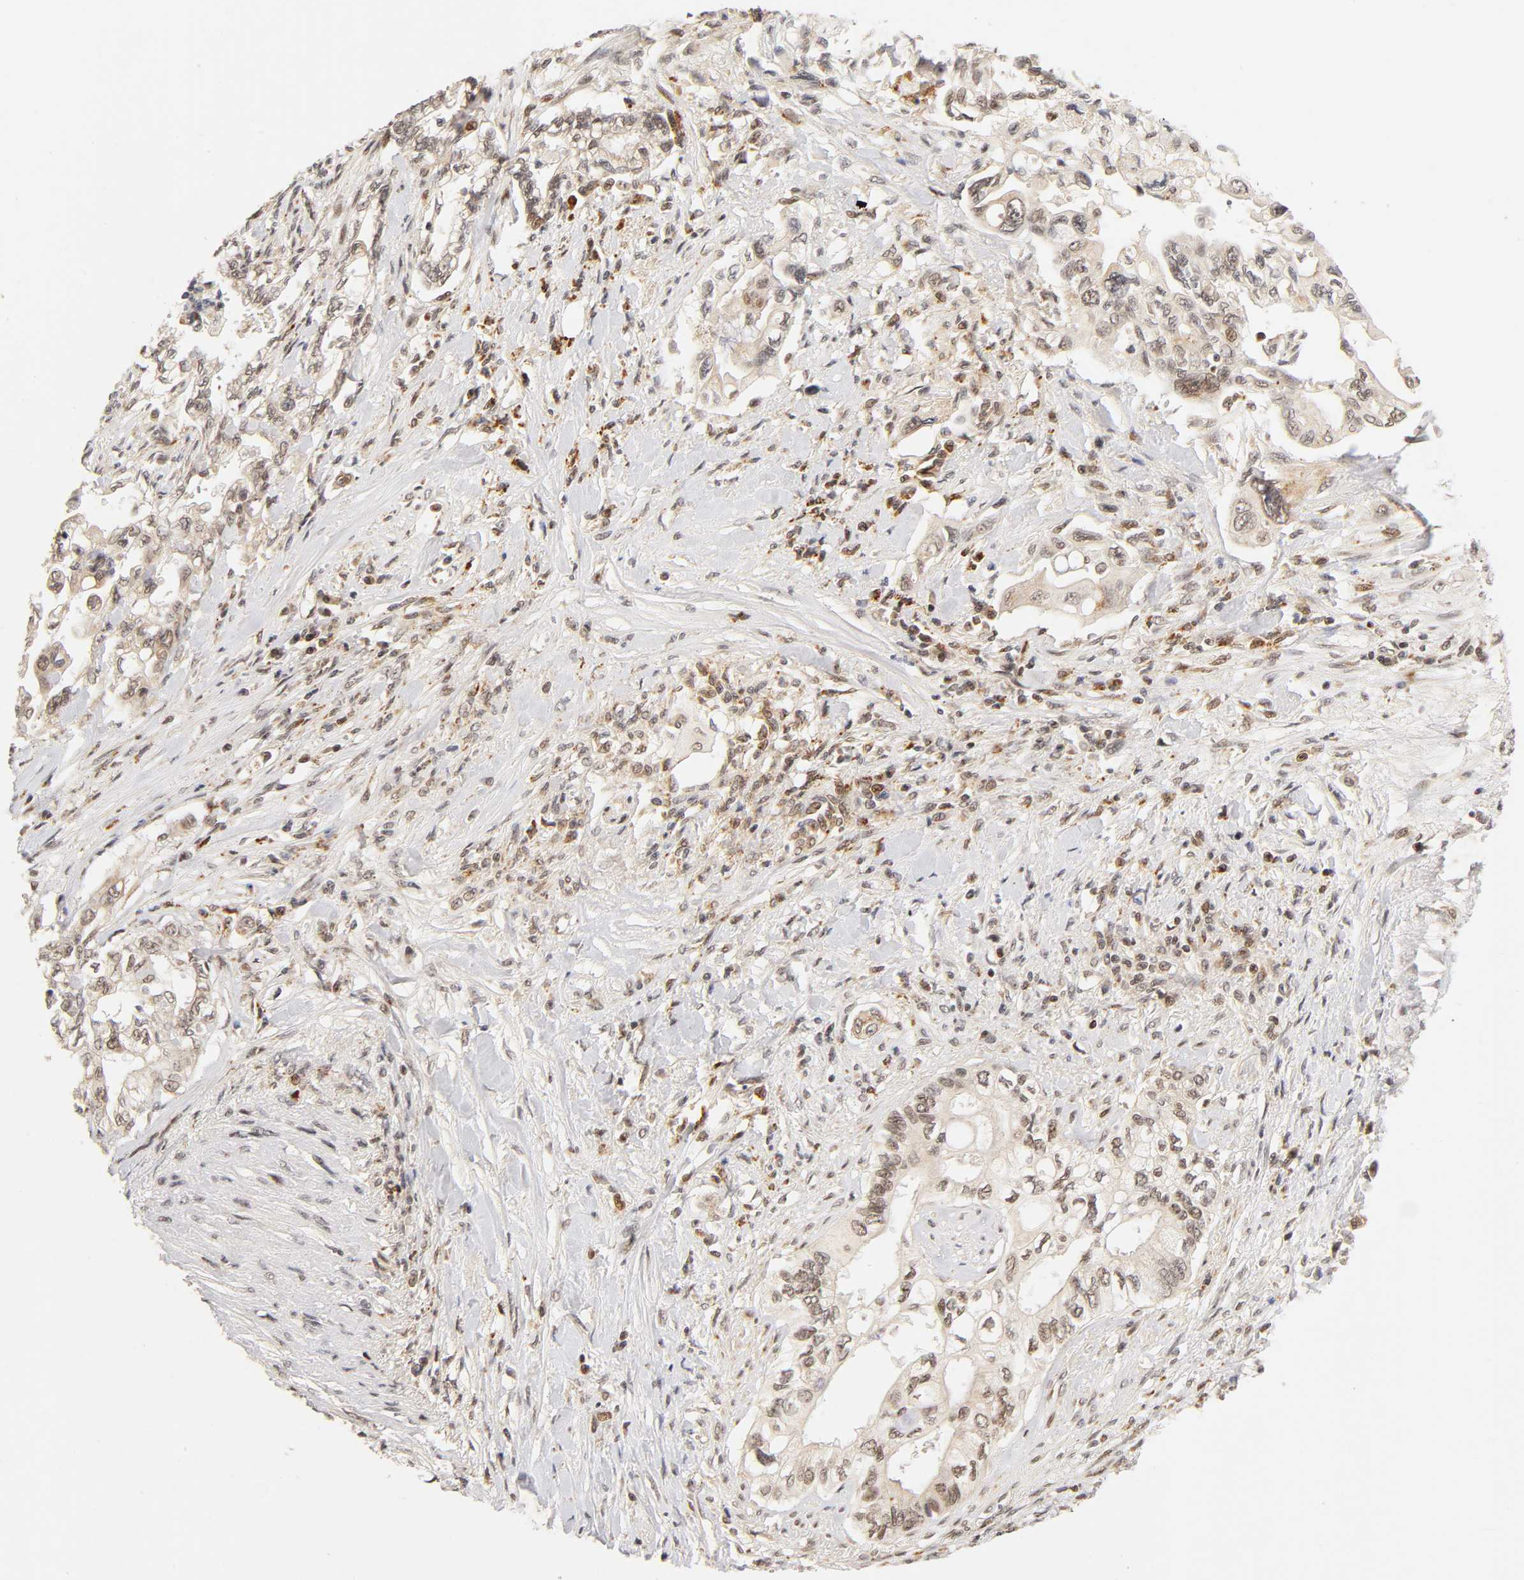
{"staining": {"intensity": "weak", "quantity": "25%-75%", "location": "cytoplasmic/membranous,nuclear"}, "tissue": "pancreatic cancer", "cell_type": "Tumor cells", "image_type": "cancer", "snomed": [{"axis": "morphology", "description": "Normal tissue, NOS"}, {"axis": "topography", "description": "Pancreas"}], "caption": "Weak cytoplasmic/membranous and nuclear staining for a protein is present in about 25%-75% of tumor cells of pancreatic cancer using immunohistochemistry.", "gene": "TAF10", "patient": {"sex": "male", "age": 42}}